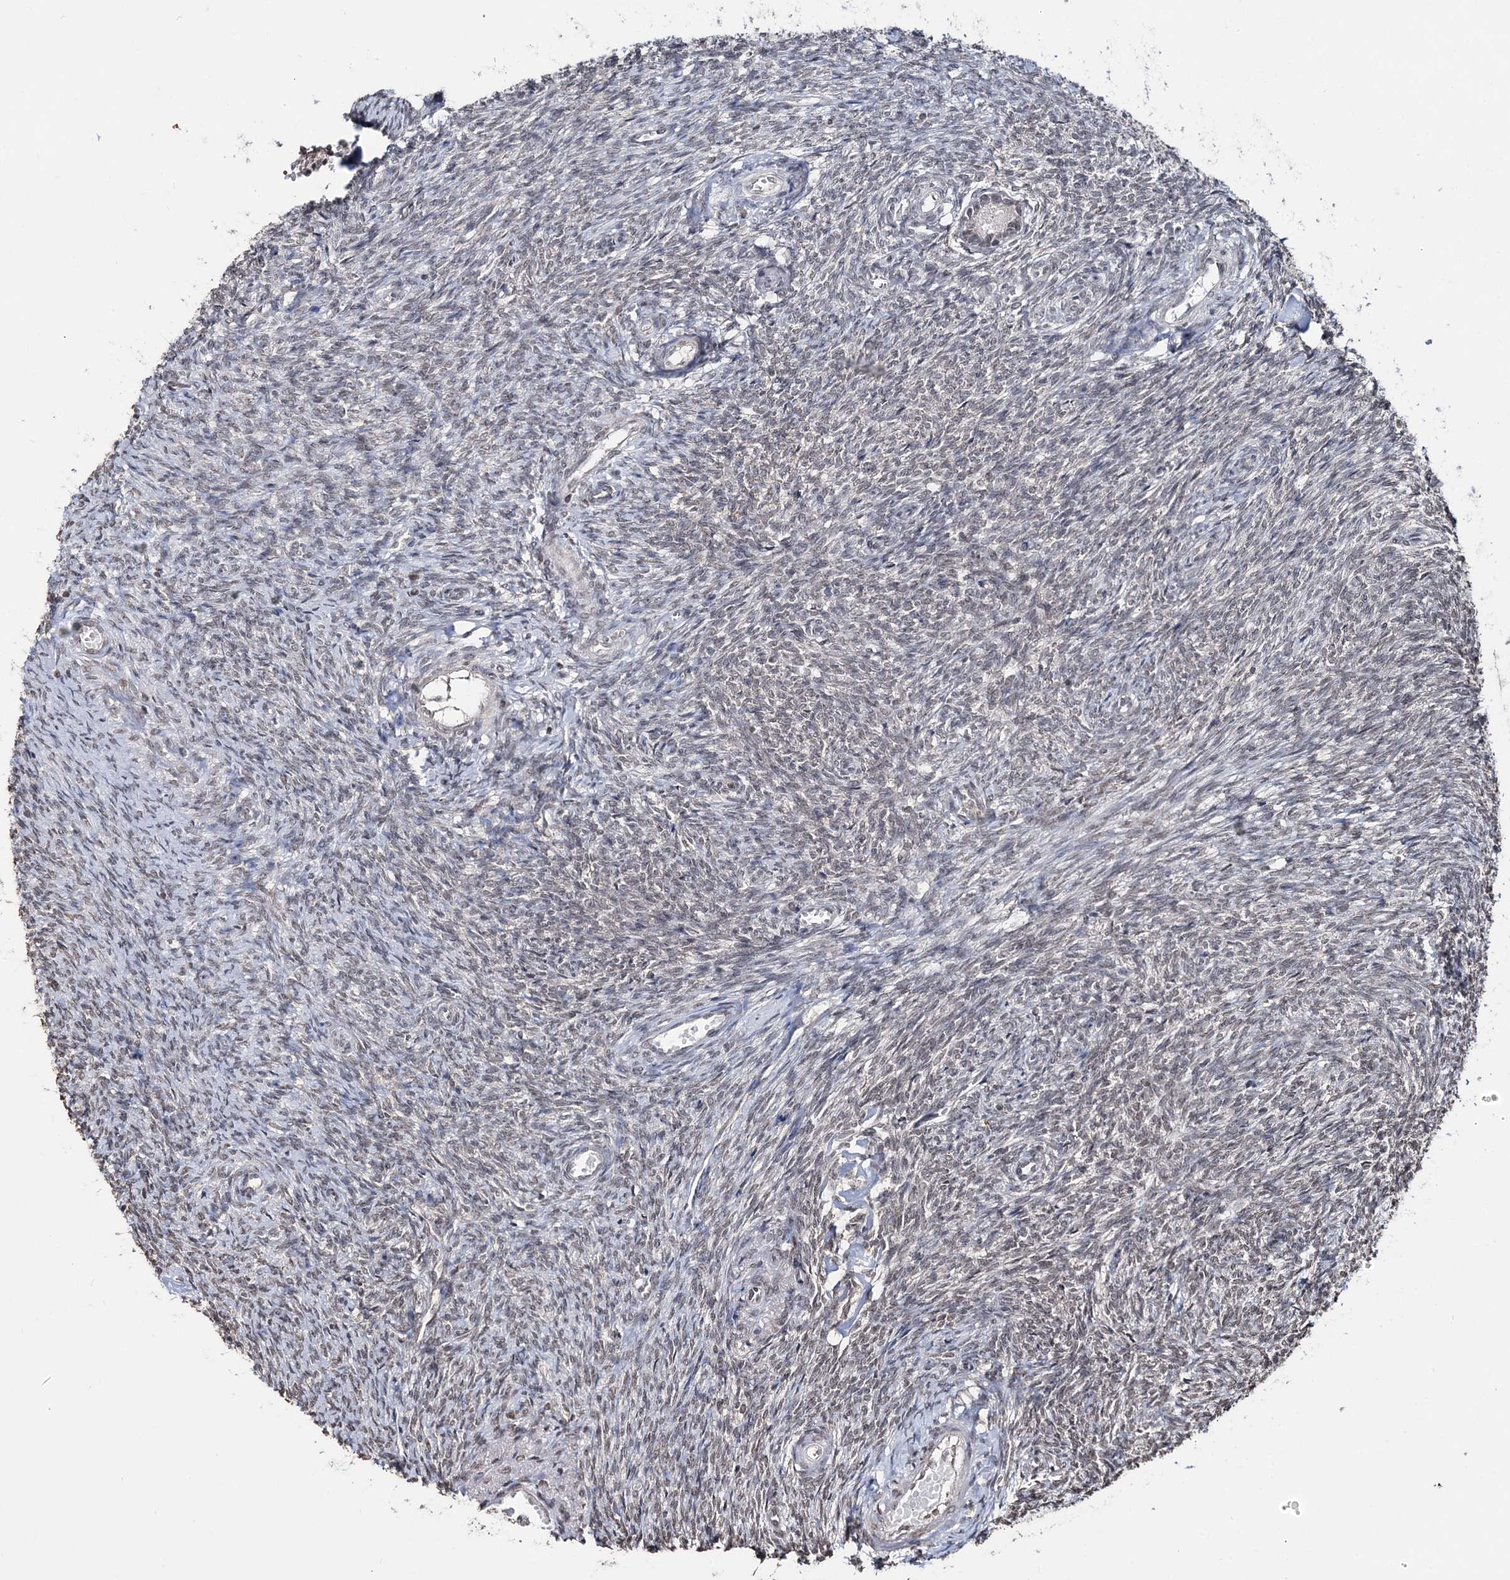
{"staining": {"intensity": "weak", "quantity": "25%-75%", "location": "nuclear"}, "tissue": "ovary", "cell_type": "Follicle cells", "image_type": "normal", "snomed": [{"axis": "morphology", "description": "Normal tissue, NOS"}, {"axis": "topography", "description": "Ovary"}], "caption": "Immunohistochemical staining of benign ovary reveals low levels of weak nuclear expression in about 25%-75% of follicle cells. The staining was performed using DAB, with brown indicating positive protein expression. Nuclei are stained blue with hematoxylin.", "gene": "SOWAHB", "patient": {"sex": "female", "age": 44}}